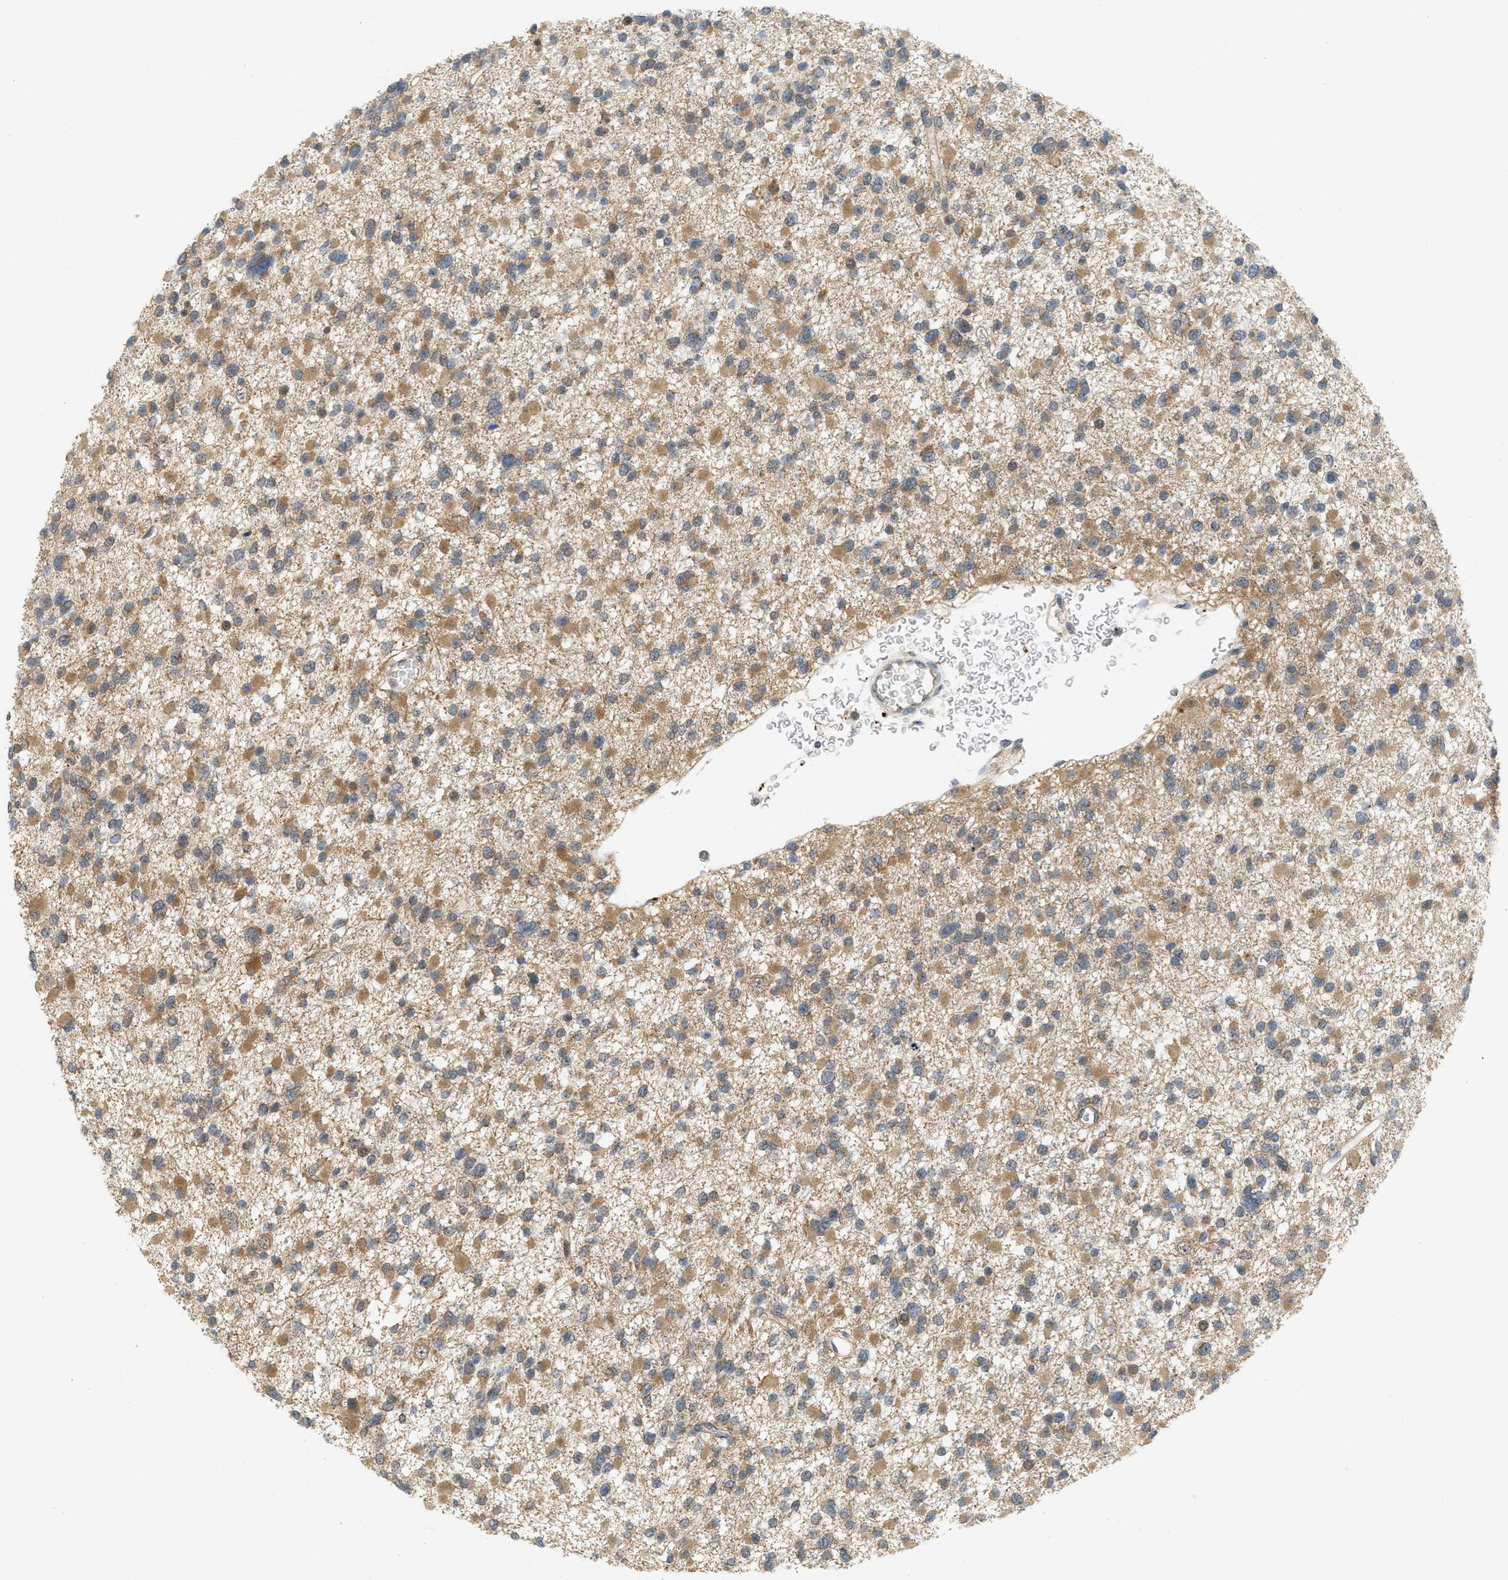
{"staining": {"intensity": "moderate", "quantity": "<25%", "location": "cytoplasmic/membranous"}, "tissue": "glioma", "cell_type": "Tumor cells", "image_type": "cancer", "snomed": [{"axis": "morphology", "description": "Glioma, malignant, Low grade"}, {"axis": "topography", "description": "Brain"}], "caption": "Malignant low-grade glioma stained for a protein (brown) shows moderate cytoplasmic/membranous positive staining in approximately <25% of tumor cells.", "gene": "PRKD1", "patient": {"sex": "female", "age": 22}}